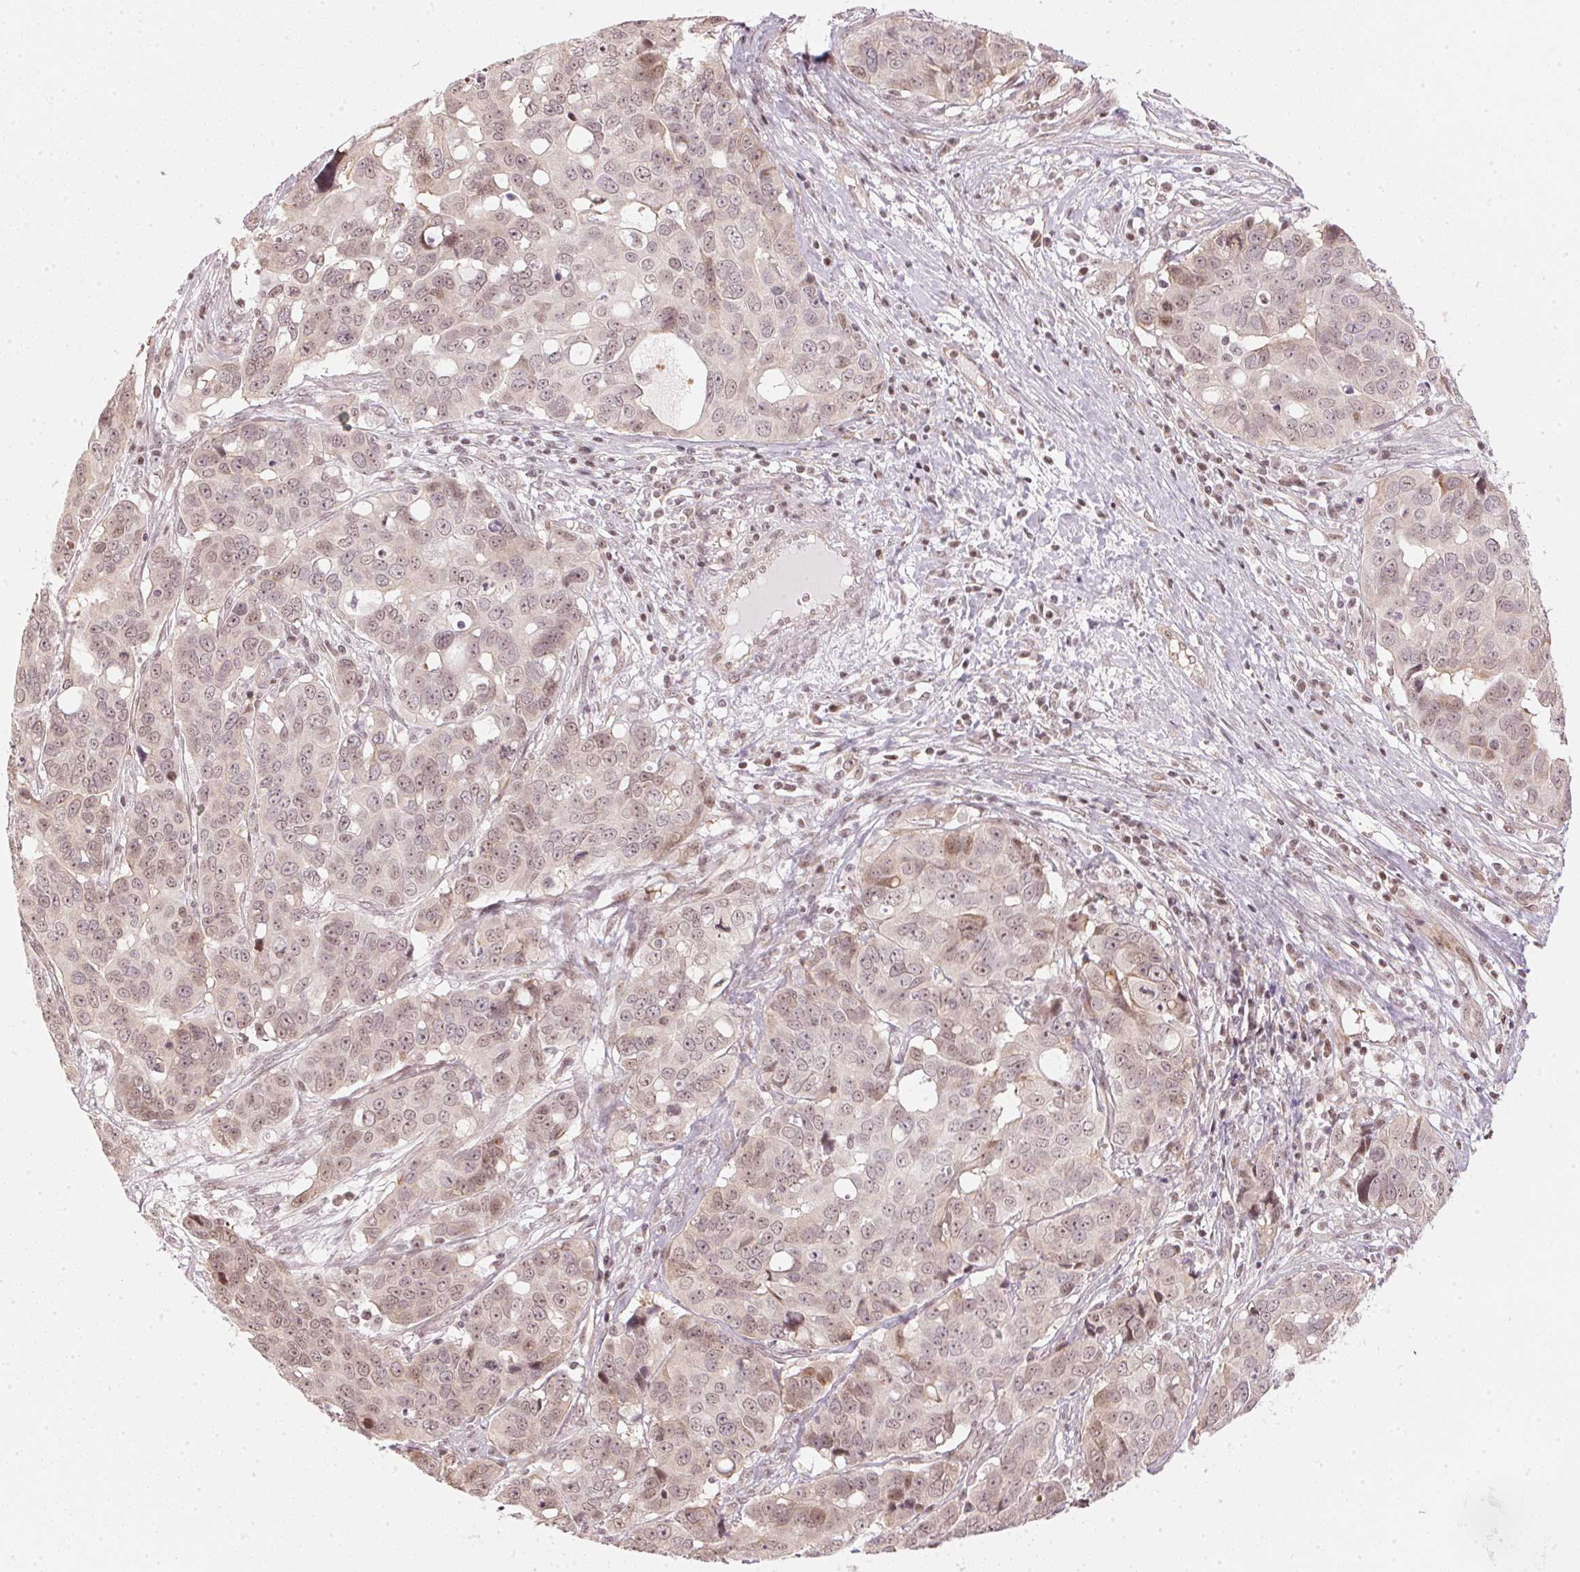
{"staining": {"intensity": "weak", "quantity": "25%-75%", "location": "cytoplasmic/membranous,nuclear"}, "tissue": "ovarian cancer", "cell_type": "Tumor cells", "image_type": "cancer", "snomed": [{"axis": "morphology", "description": "Carcinoma, endometroid"}, {"axis": "topography", "description": "Ovary"}], "caption": "Weak cytoplasmic/membranous and nuclear positivity for a protein is seen in approximately 25%-75% of tumor cells of ovarian endometroid carcinoma using immunohistochemistry (IHC).", "gene": "KAT6A", "patient": {"sex": "female", "age": 78}}